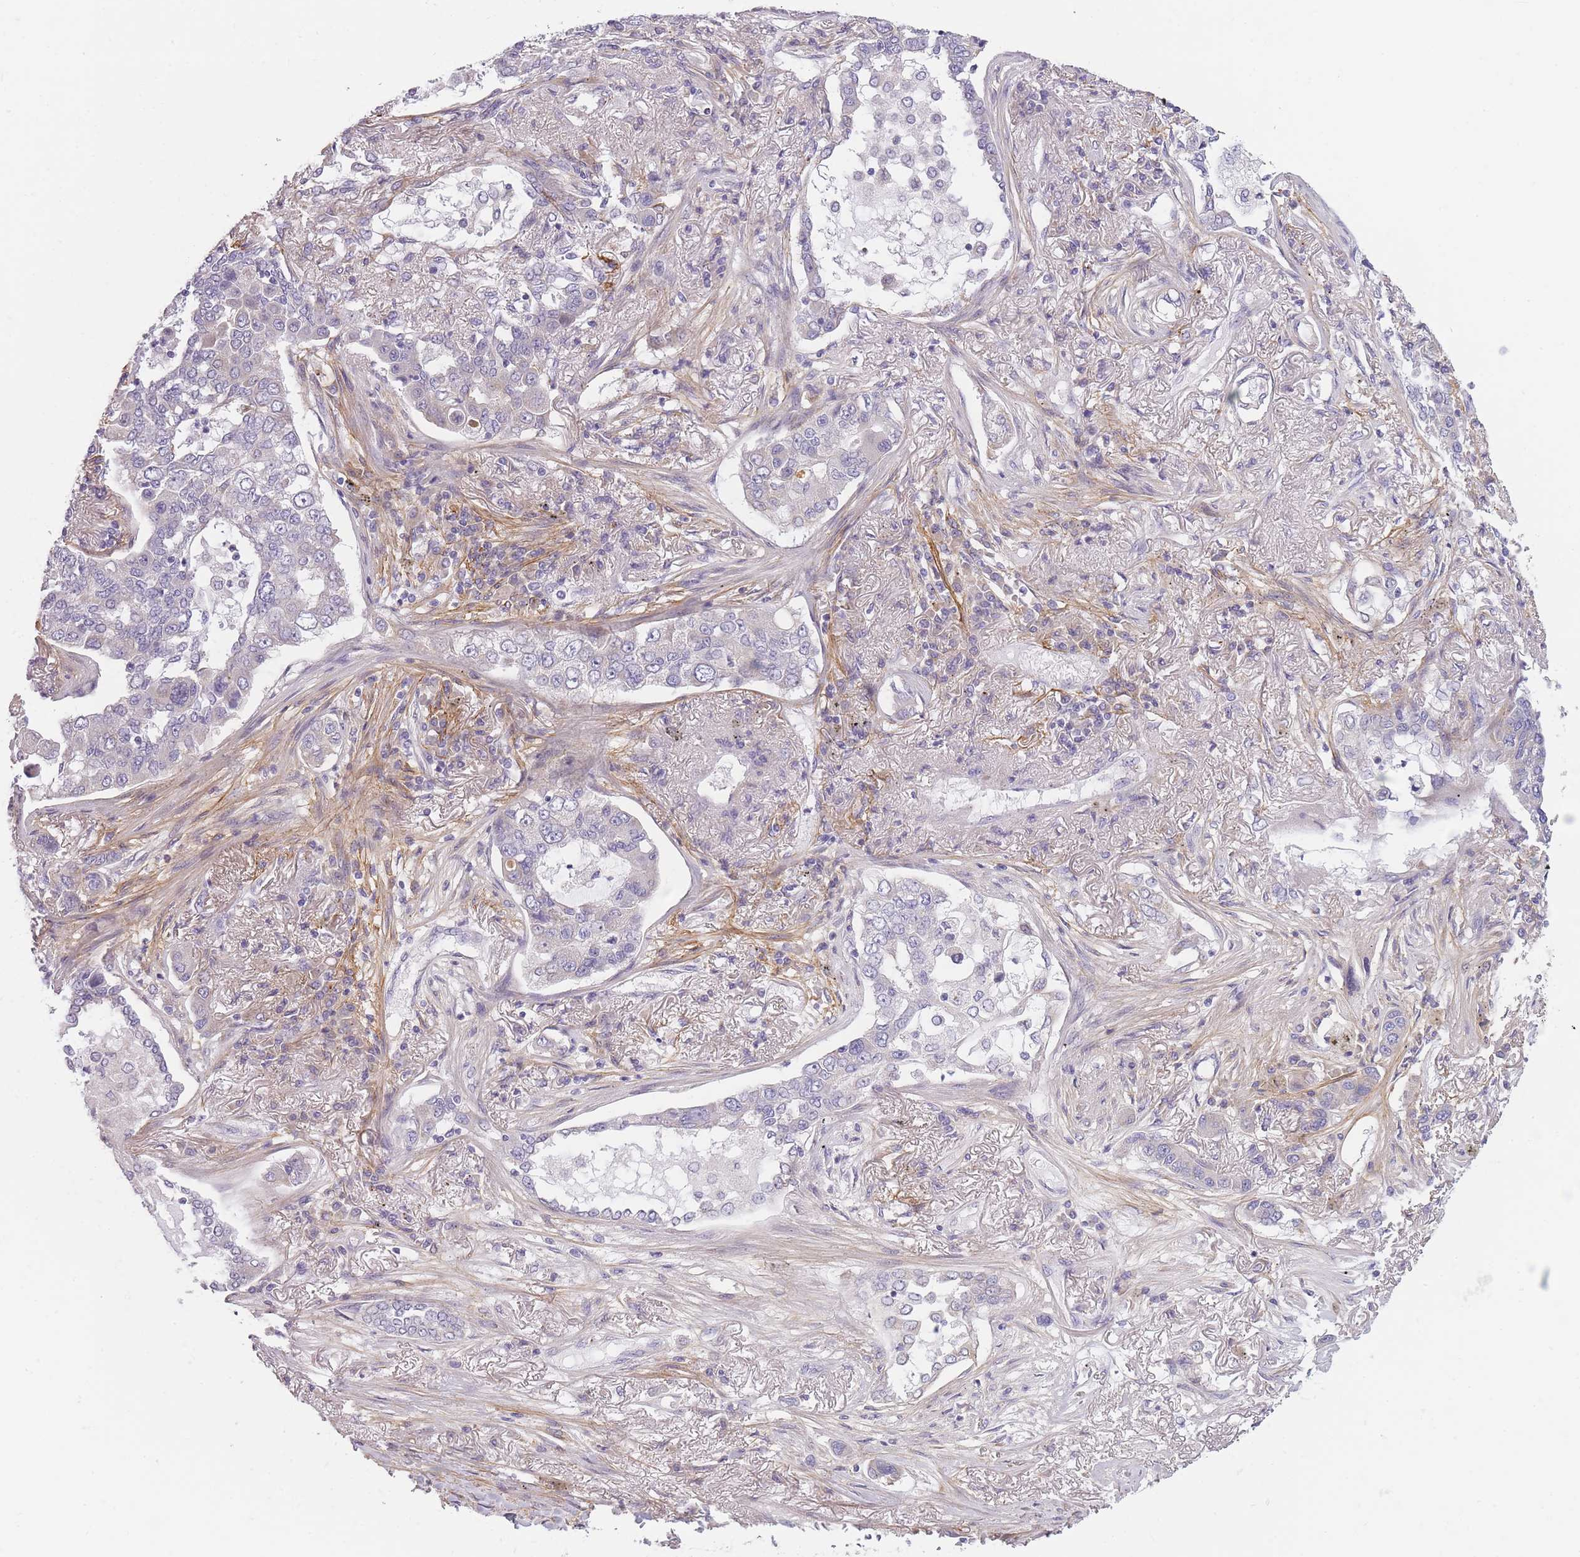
{"staining": {"intensity": "negative", "quantity": "none", "location": "none"}, "tissue": "lung cancer", "cell_type": "Tumor cells", "image_type": "cancer", "snomed": [{"axis": "morphology", "description": "Adenocarcinoma, NOS"}, {"axis": "topography", "description": "Lung"}], "caption": "Lung cancer was stained to show a protein in brown. There is no significant expression in tumor cells.", "gene": "AP3M2", "patient": {"sex": "male", "age": 49}}